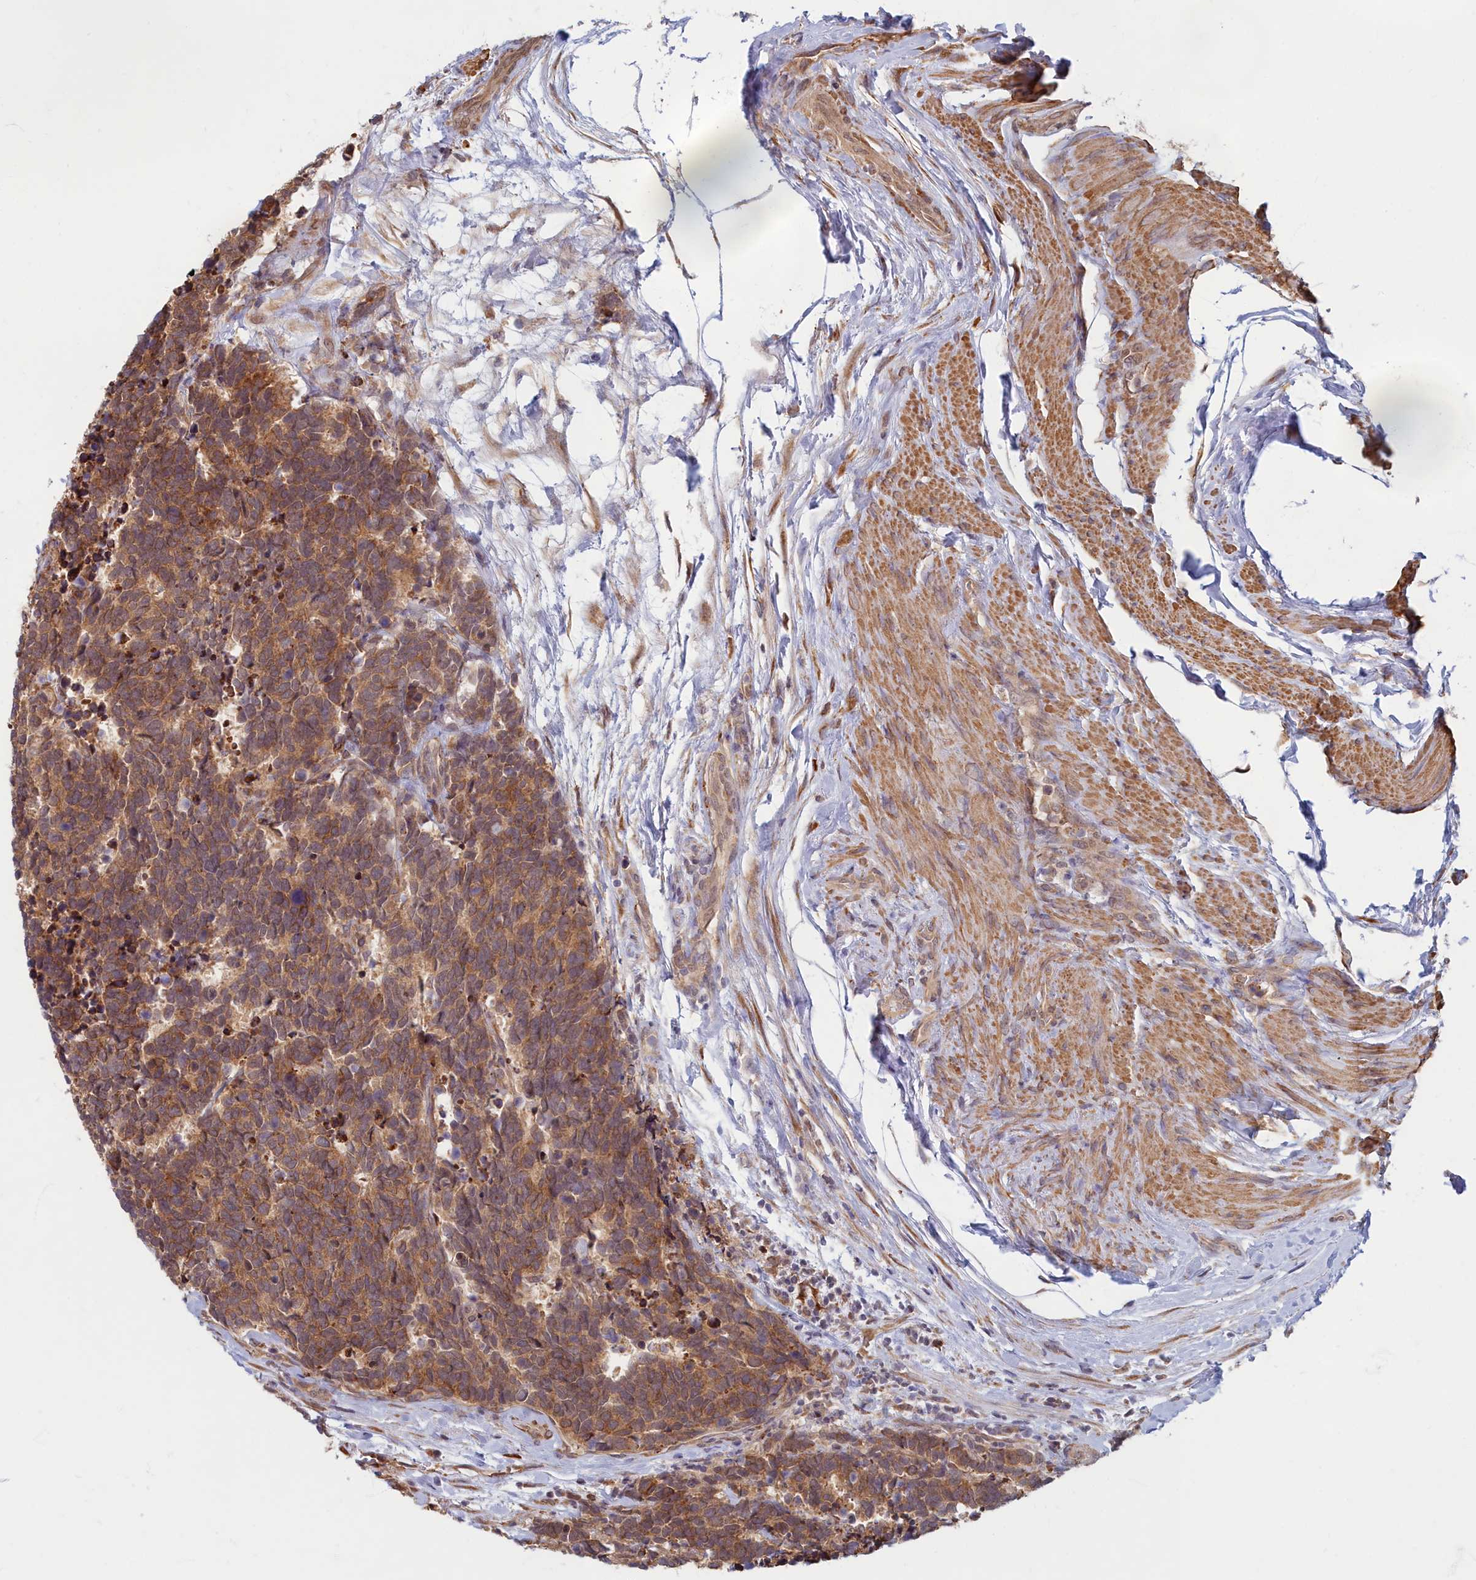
{"staining": {"intensity": "moderate", "quantity": ">75%", "location": "cytoplasmic/membranous"}, "tissue": "carcinoid", "cell_type": "Tumor cells", "image_type": "cancer", "snomed": [{"axis": "morphology", "description": "Carcinoma, NOS"}, {"axis": "morphology", "description": "Carcinoid, malignant, NOS"}, {"axis": "topography", "description": "Prostate"}], "caption": "Immunohistochemical staining of human carcinoid displays medium levels of moderate cytoplasmic/membranous staining in about >75% of tumor cells.", "gene": "MAK16", "patient": {"sex": "male", "age": 57}}